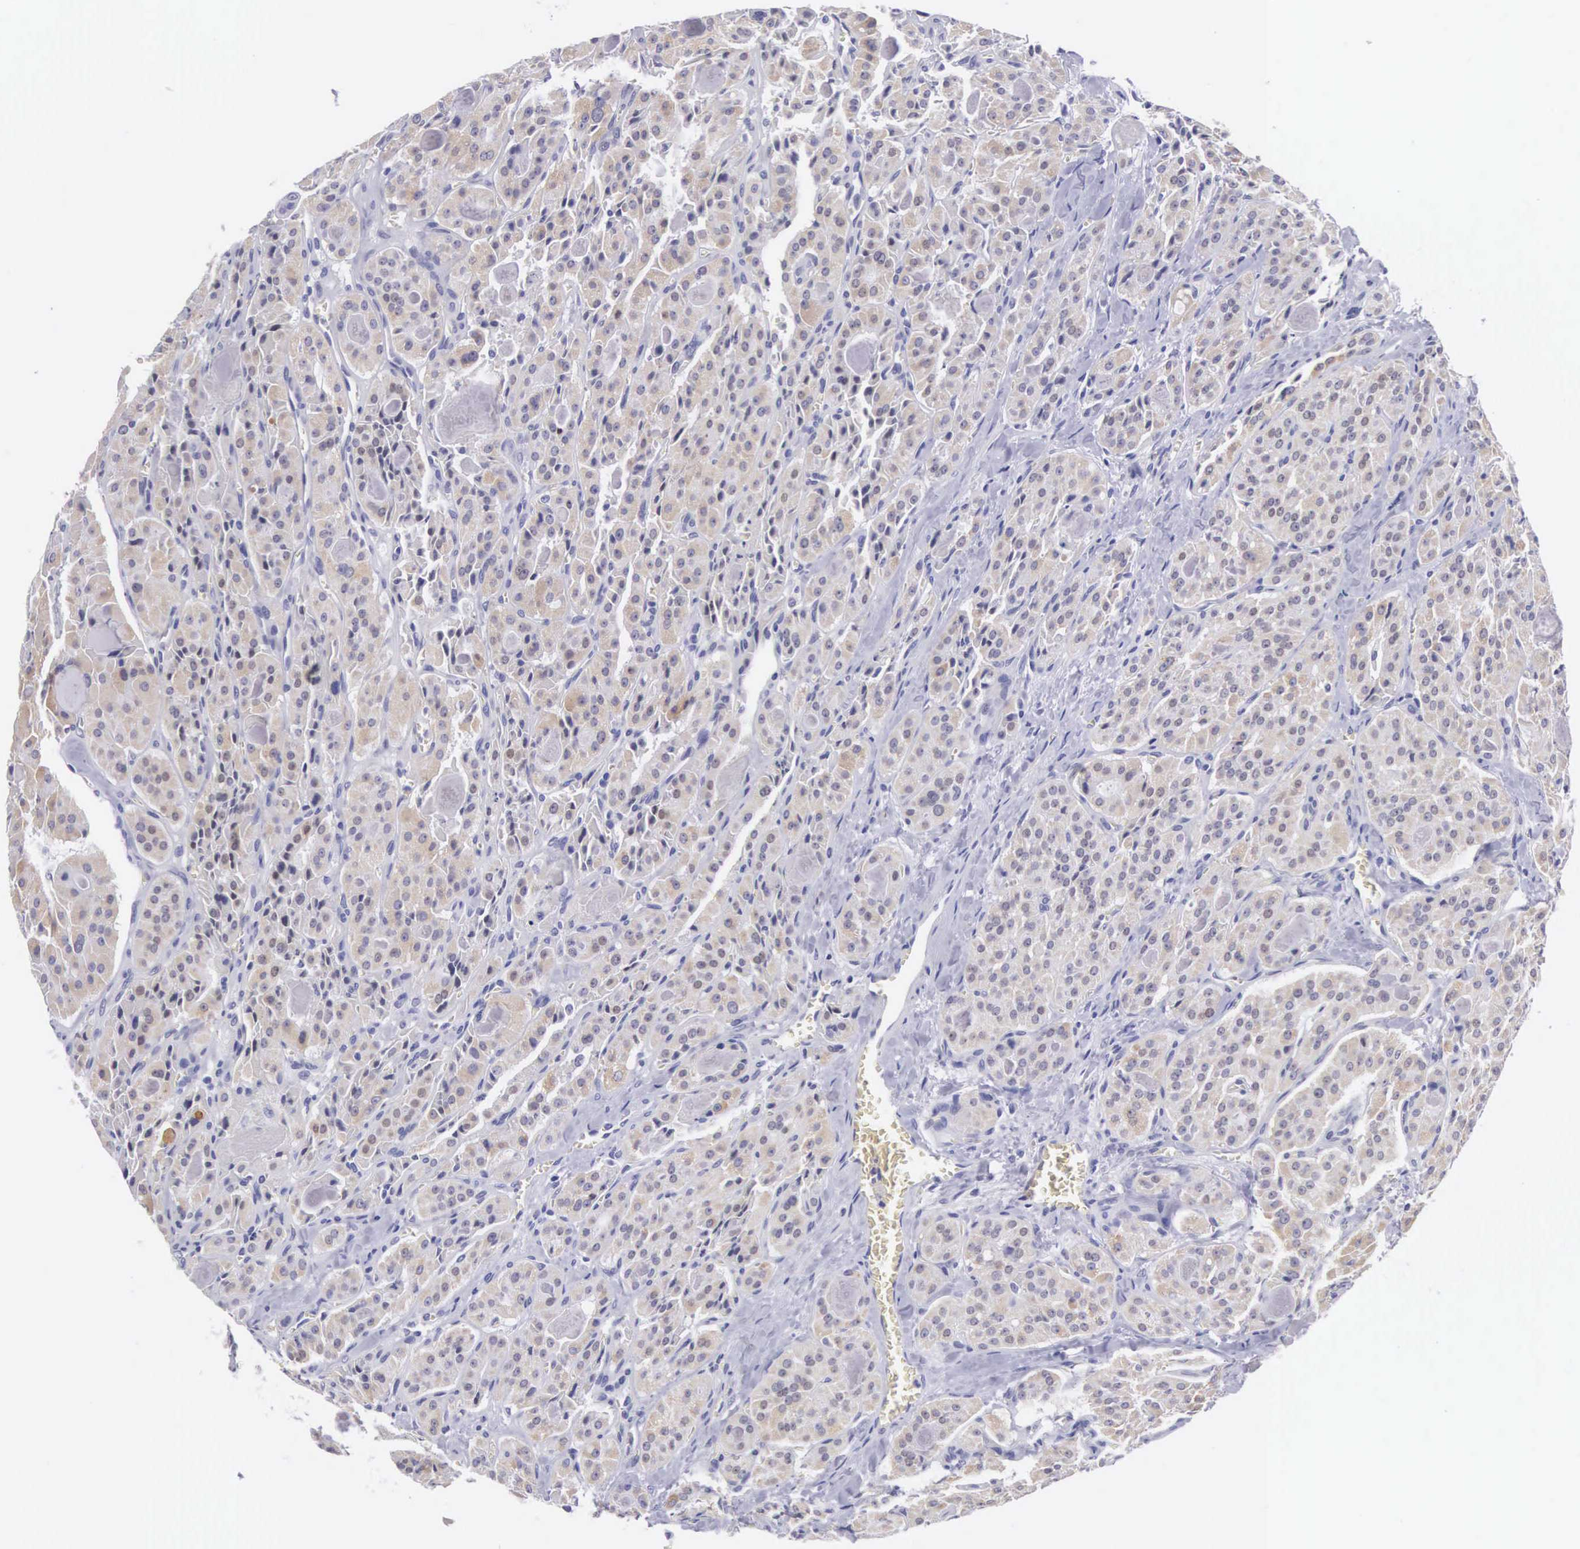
{"staining": {"intensity": "weak", "quantity": "25%-75%", "location": "cytoplasmic/membranous"}, "tissue": "thyroid cancer", "cell_type": "Tumor cells", "image_type": "cancer", "snomed": [{"axis": "morphology", "description": "Carcinoma, NOS"}, {"axis": "topography", "description": "Thyroid gland"}], "caption": "IHC histopathology image of human carcinoma (thyroid) stained for a protein (brown), which displays low levels of weak cytoplasmic/membranous staining in about 25%-75% of tumor cells.", "gene": "SOX11", "patient": {"sex": "male", "age": 76}}